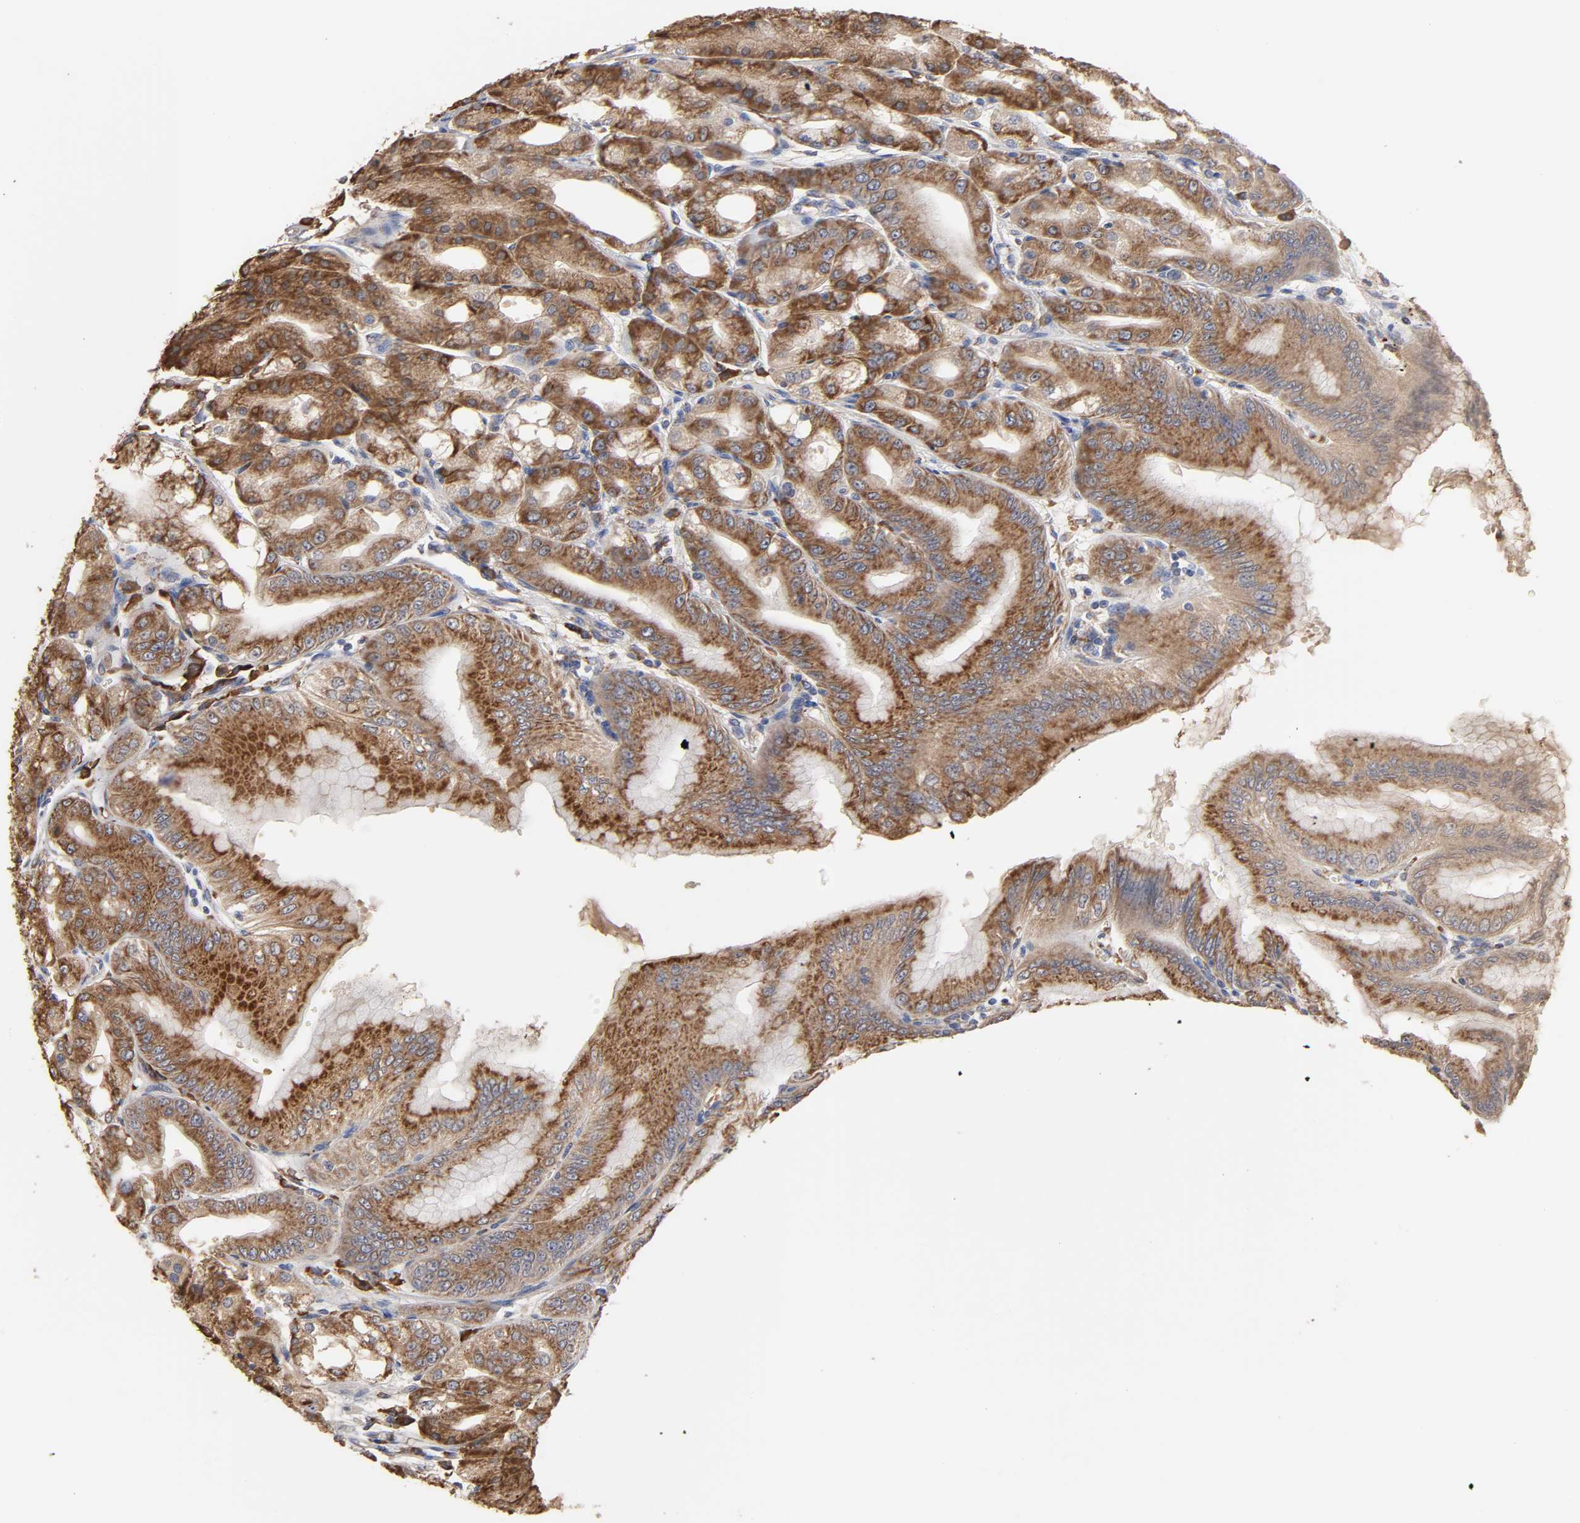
{"staining": {"intensity": "moderate", "quantity": ">75%", "location": "cytoplasmic/membranous"}, "tissue": "stomach", "cell_type": "Glandular cells", "image_type": "normal", "snomed": [{"axis": "morphology", "description": "Normal tissue, NOS"}, {"axis": "topography", "description": "Stomach, lower"}], "caption": "Normal stomach was stained to show a protein in brown. There is medium levels of moderate cytoplasmic/membranous positivity in approximately >75% of glandular cells. (Brightfield microscopy of DAB IHC at high magnification).", "gene": "EIF4G2", "patient": {"sex": "male", "age": 71}}